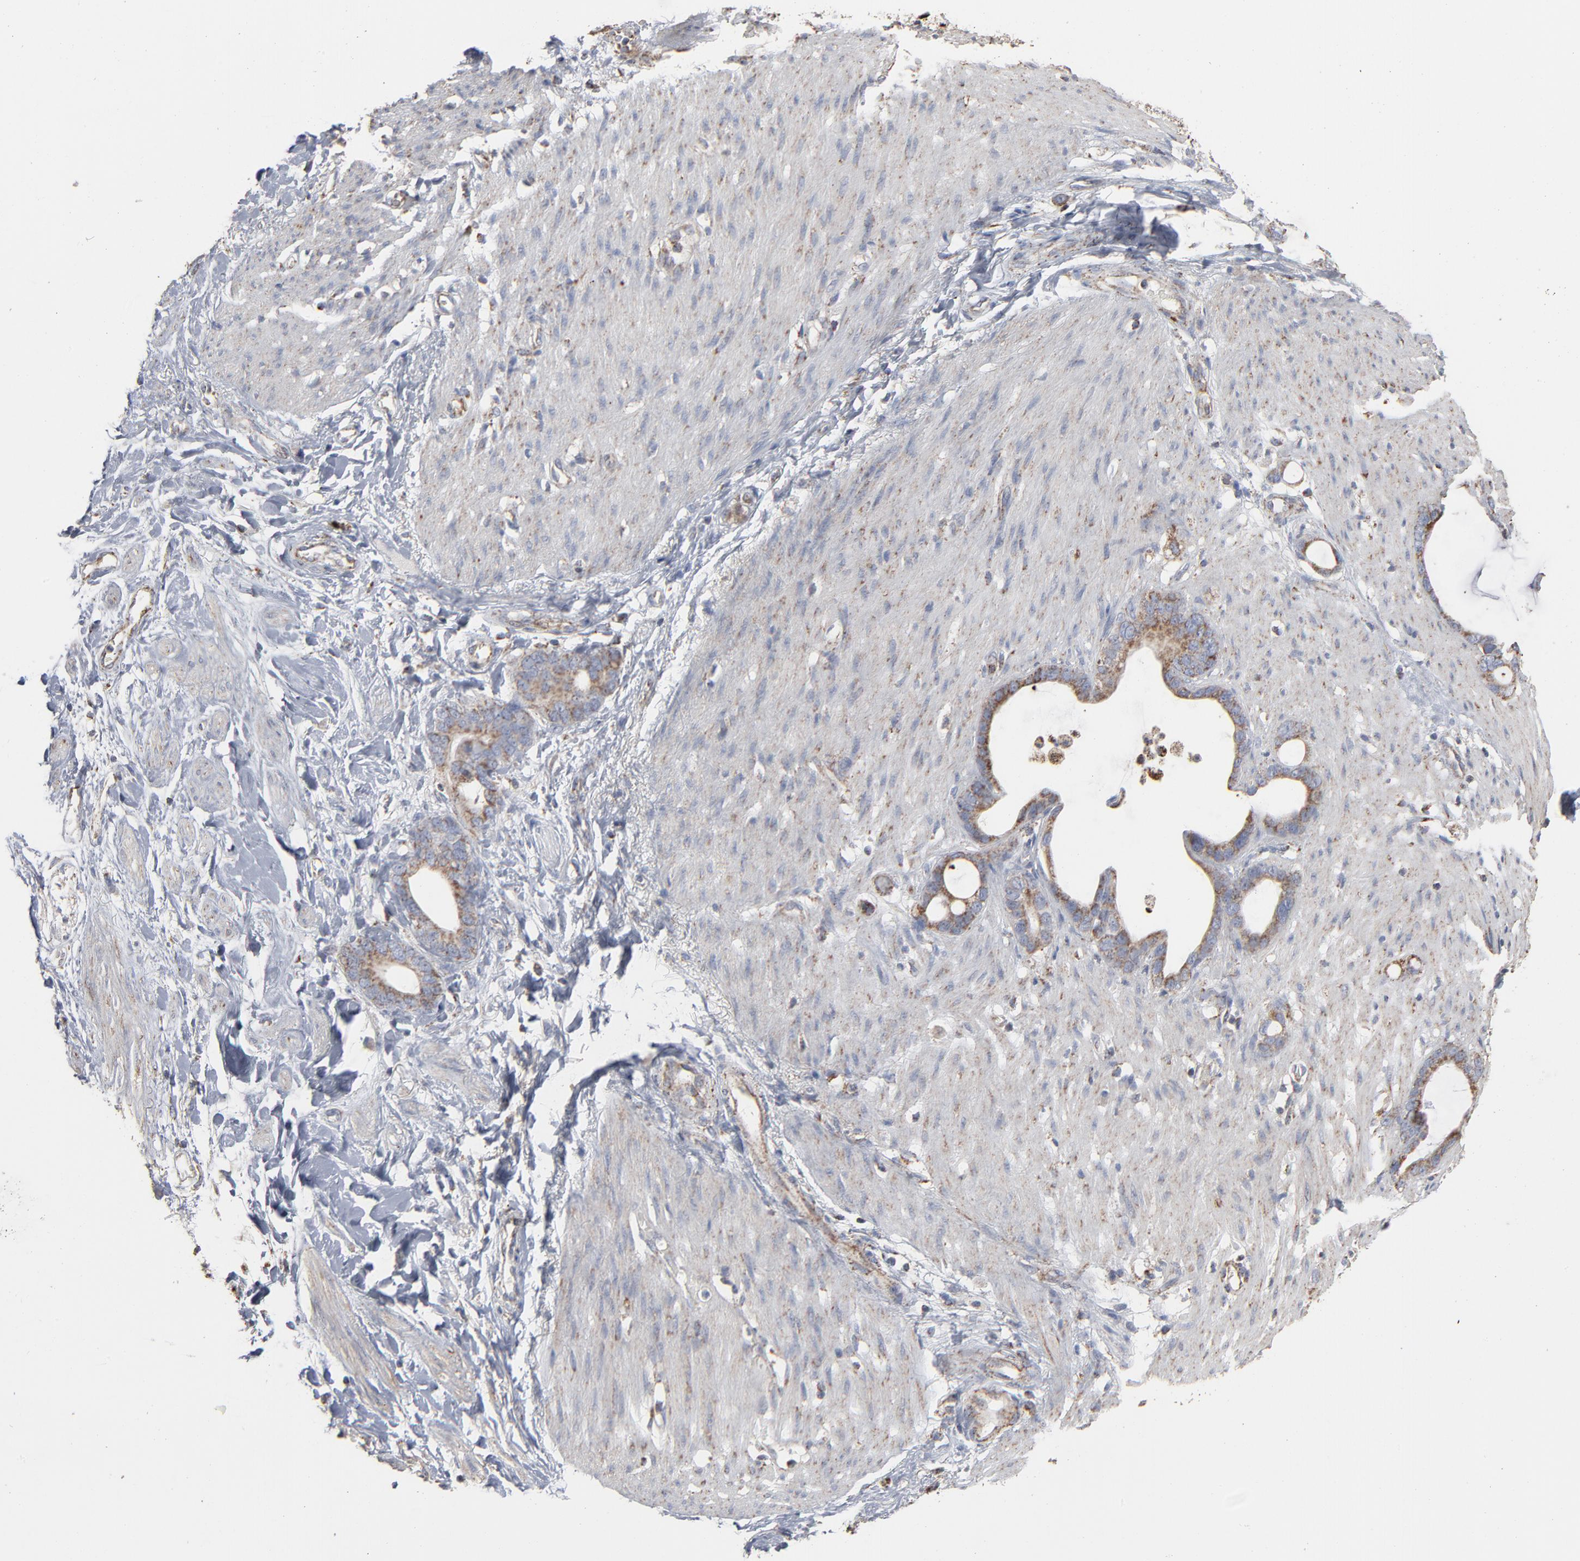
{"staining": {"intensity": "moderate", "quantity": ">75%", "location": "cytoplasmic/membranous"}, "tissue": "stomach cancer", "cell_type": "Tumor cells", "image_type": "cancer", "snomed": [{"axis": "morphology", "description": "Adenocarcinoma, NOS"}, {"axis": "topography", "description": "Stomach"}], "caption": "Immunohistochemical staining of stomach adenocarcinoma reveals medium levels of moderate cytoplasmic/membranous protein positivity in about >75% of tumor cells.", "gene": "UQCRC1", "patient": {"sex": "female", "age": 75}}